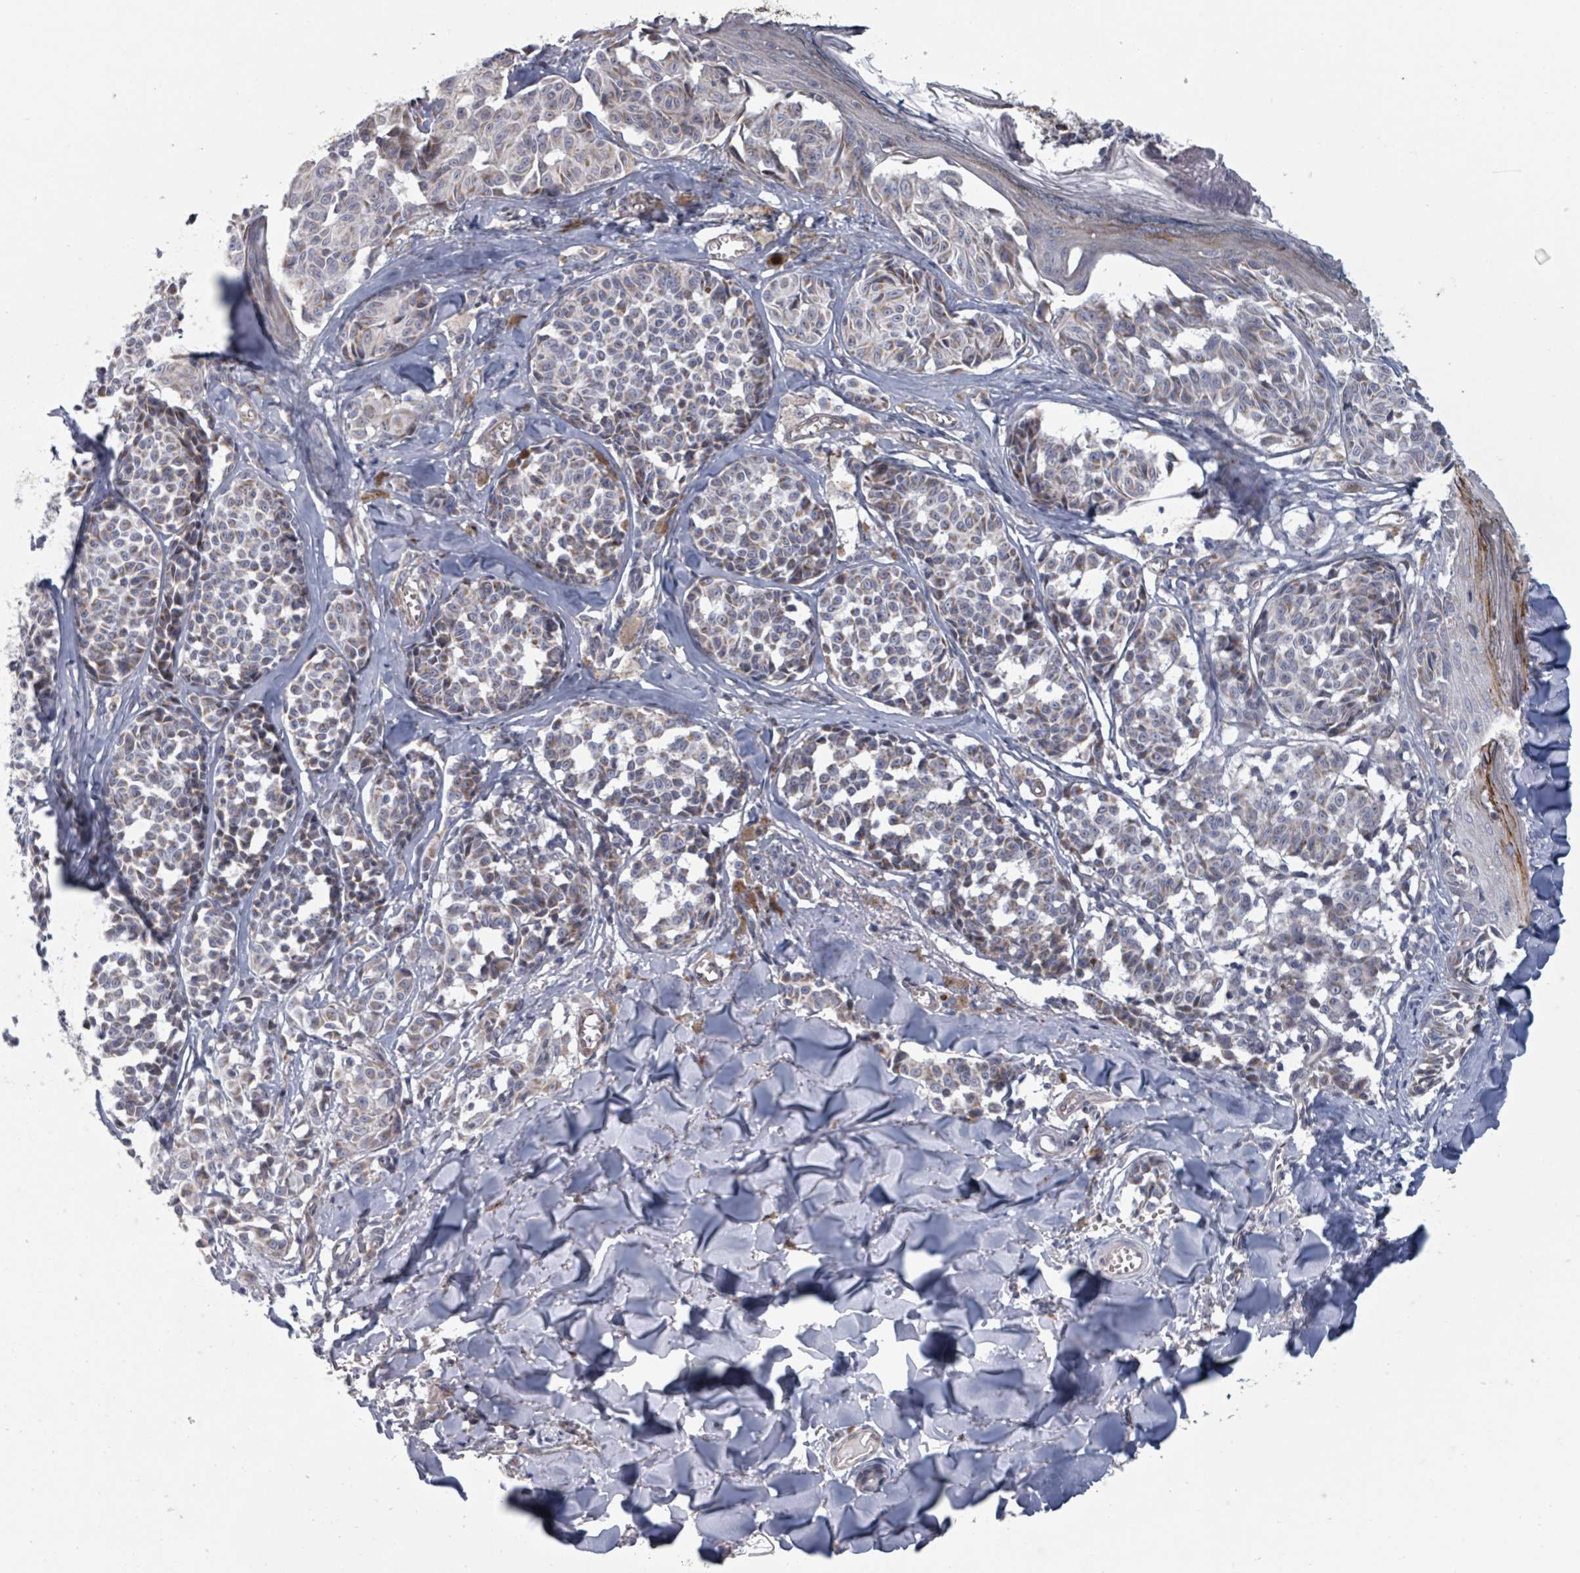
{"staining": {"intensity": "moderate", "quantity": "<25%", "location": "cytoplasmic/membranous"}, "tissue": "melanoma", "cell_type": "Tumor cells", "image_type": "cancer", "snomed": [{"axis": "morphology", "description": "Malignant melanoma, NOS"}, {"axis": "topography", "description": "Skin"}], "caption": "Tumor cells reveal low levels of moderate cytoplasmic/membranous positivity in approximately <25% of cells in human malignant melanoma.", "gene": "FKBP1A", "patient": {"sex": "female", "age": 43}}